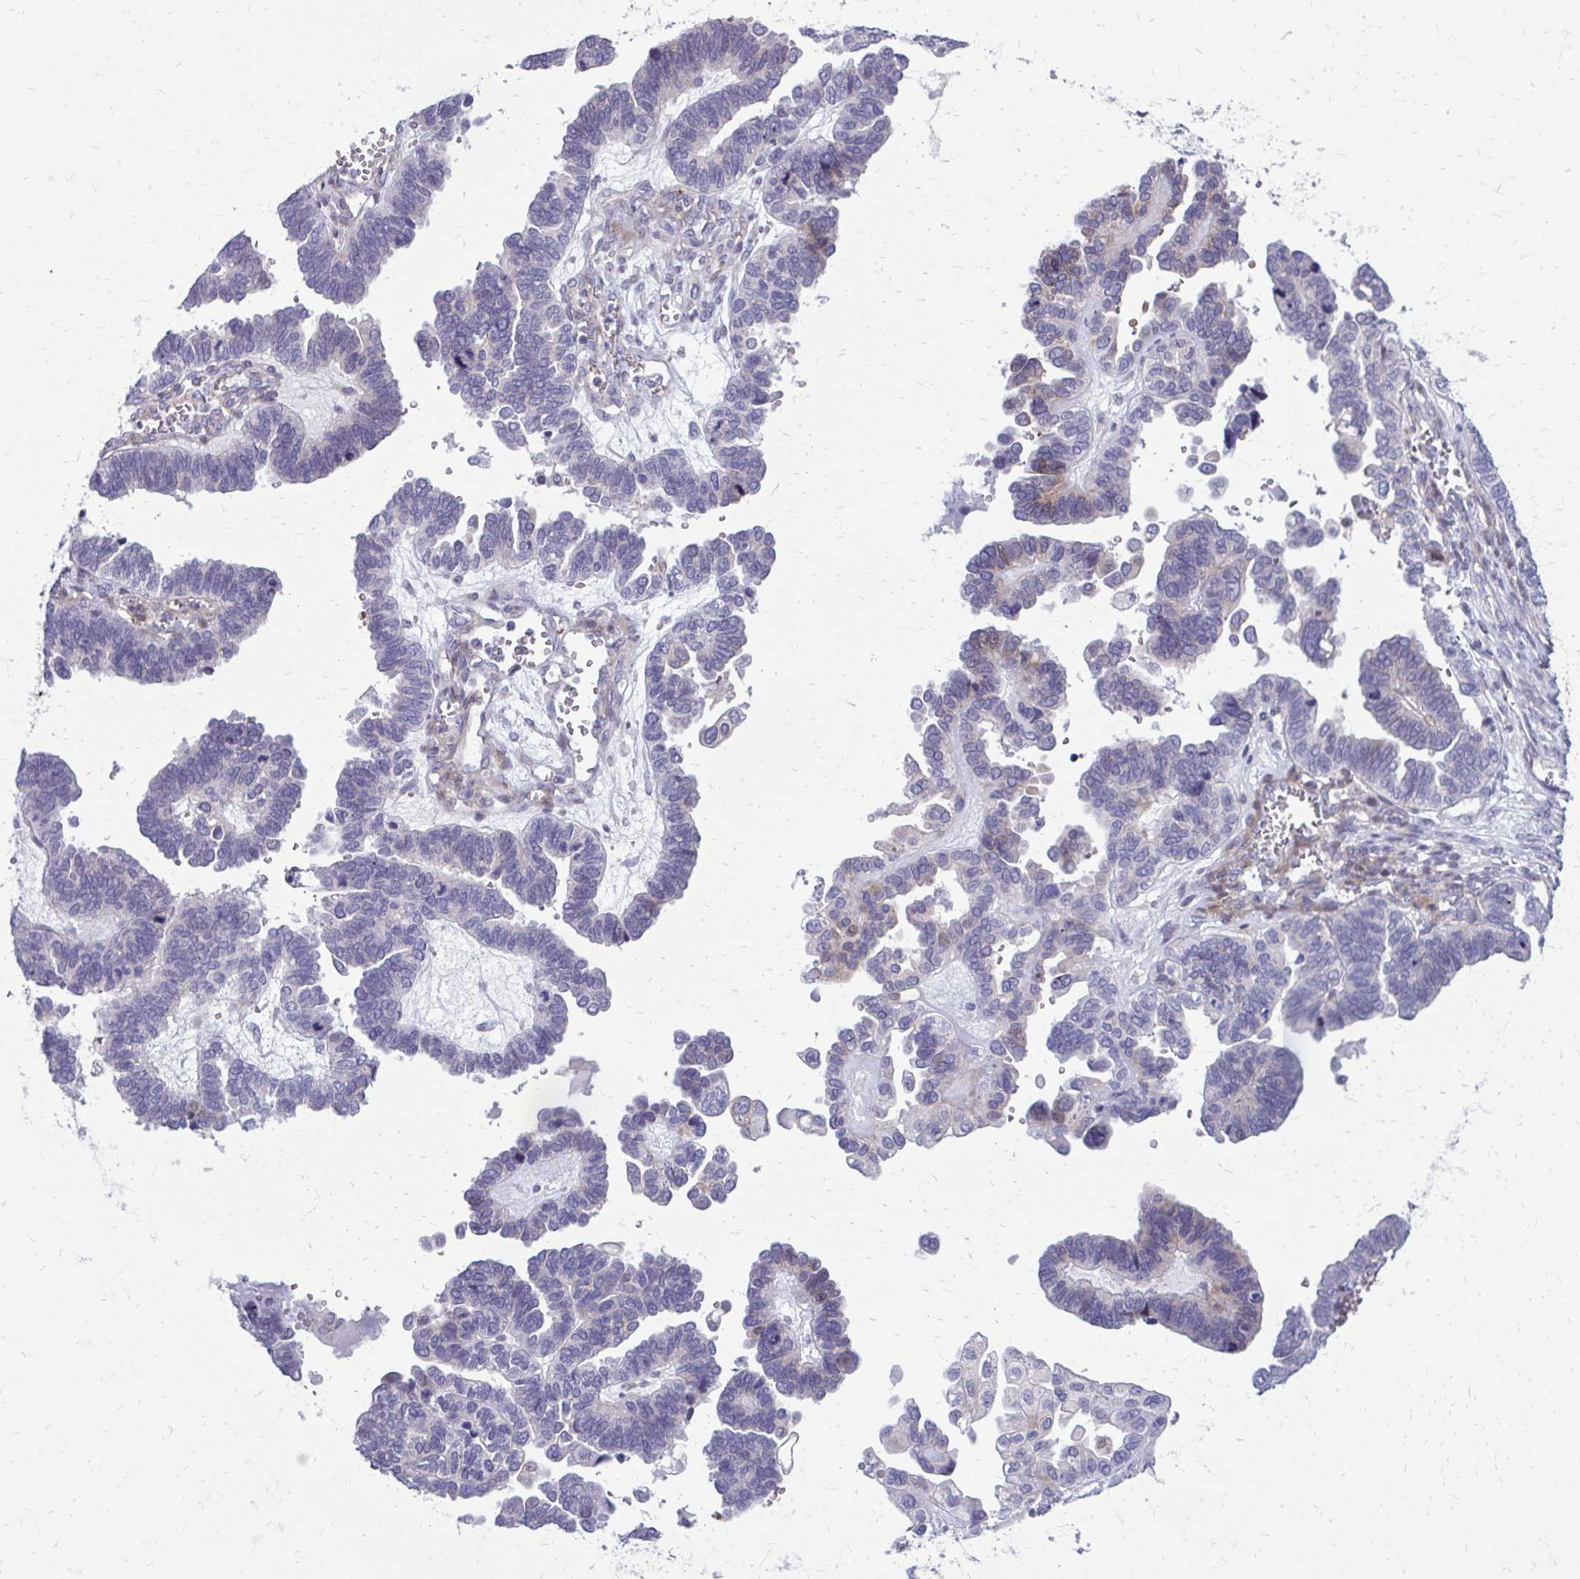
{"staining": {"intensity": "negative", "quantity": "none", "location": "none"}, "tissue": "ovarian cancer", "cell_type": "Tumor cells", "image_type": "cancer", "snomed": [{"axis": "morphology", "description": "Cystadenocarcinoma, serous, NOS"}, {"axis": "topography", "description": "Ovary"}], "caption": "Ovarian cancer (serous cystadenocarcinoma) was stained to show a protein in brown. There is no significant staining in tumor cells.", "gene": "FUNDC2", "patient": {"sex": "female", "age": 51}}